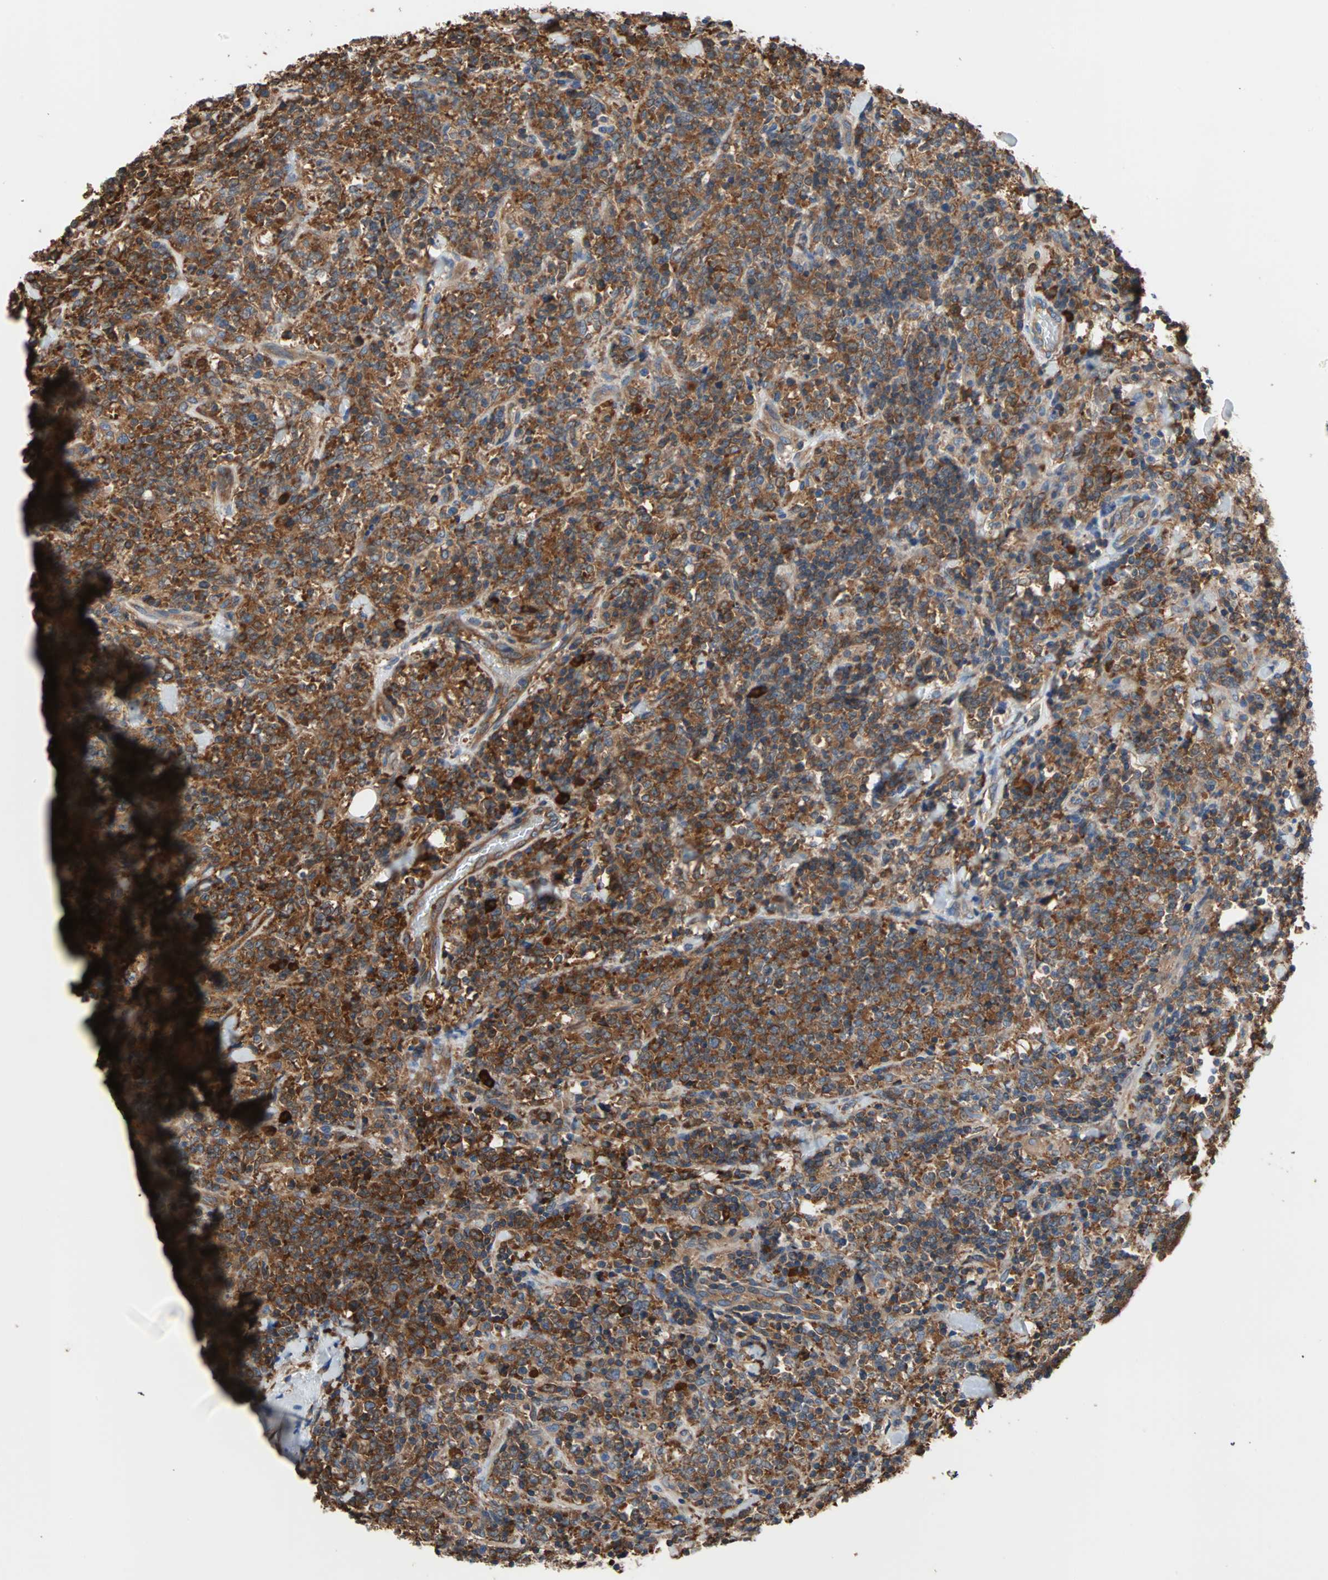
{"staining": {"intensity": "strong", "quantity": "25%-75%", "location": "cytoplasmic/membranous"}, "tissue": "lymphoma", "cell_type": "Tumor cells", "image_type": "cancer", "snomed": [{"axis": "morphology", "description": "Malignant lymphoma, non-Hodgkin's type, High grade"}, {"axis": "topography", "description": "Soft tissue"}], "caption": "High-grade malignant lymphoma, non-Hodgkin's type stained with DAB IHC demonstrates high levels of strong cytoplasmic/membranous staining in about 25%-75% of tumor cells. (IHC, brightfield microscopy, high magnification).", "gene": "EEF2", "patient": {"sex": "male", "age": 18}}